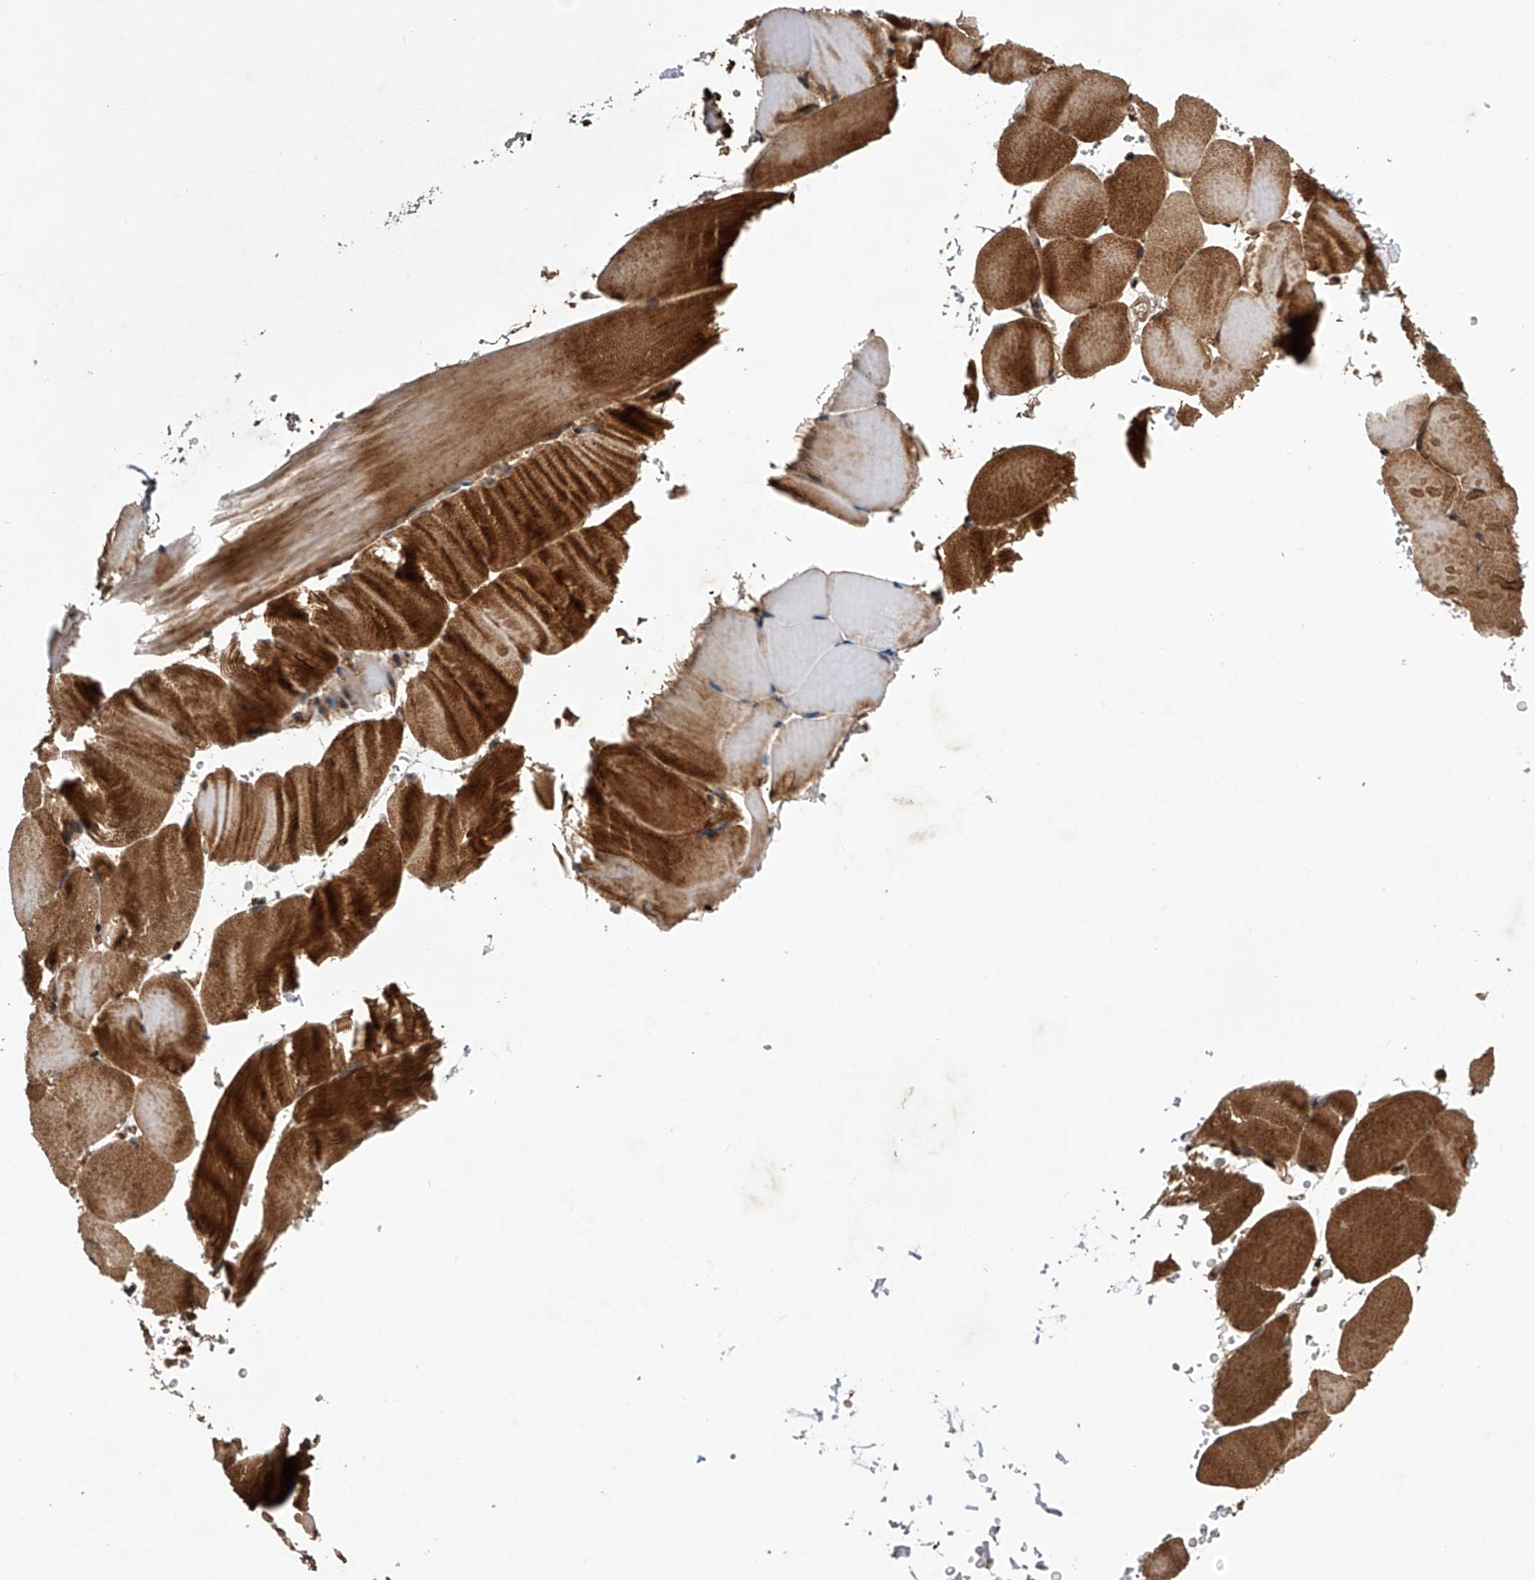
{"staining": {"intensity": "strong", "quantity": ">75%", "location": "cytoplasmic/membranous"}, "tissue": "skeletal muscle", "cell_type": "Myocytes", "image_type": "normal", "snomed": [{"axis": "morphology", "description": "Normal tissue, NOS"}, {"axis": "topography", "description": "Skeletal muscle"}, {"axis": "topography", "description": "Parathyroid gland"}], "caption": "The histopathology image demonstrates staining of benign skeletal muscle, revealing strong cytoplasmic/membranous protein positivity (brown color) within myocytes. (DAB IHC with brightfield microscopy, high magnification).", "gene": "MAP3K11", "patient": {"sex": "female", "age": 37}}